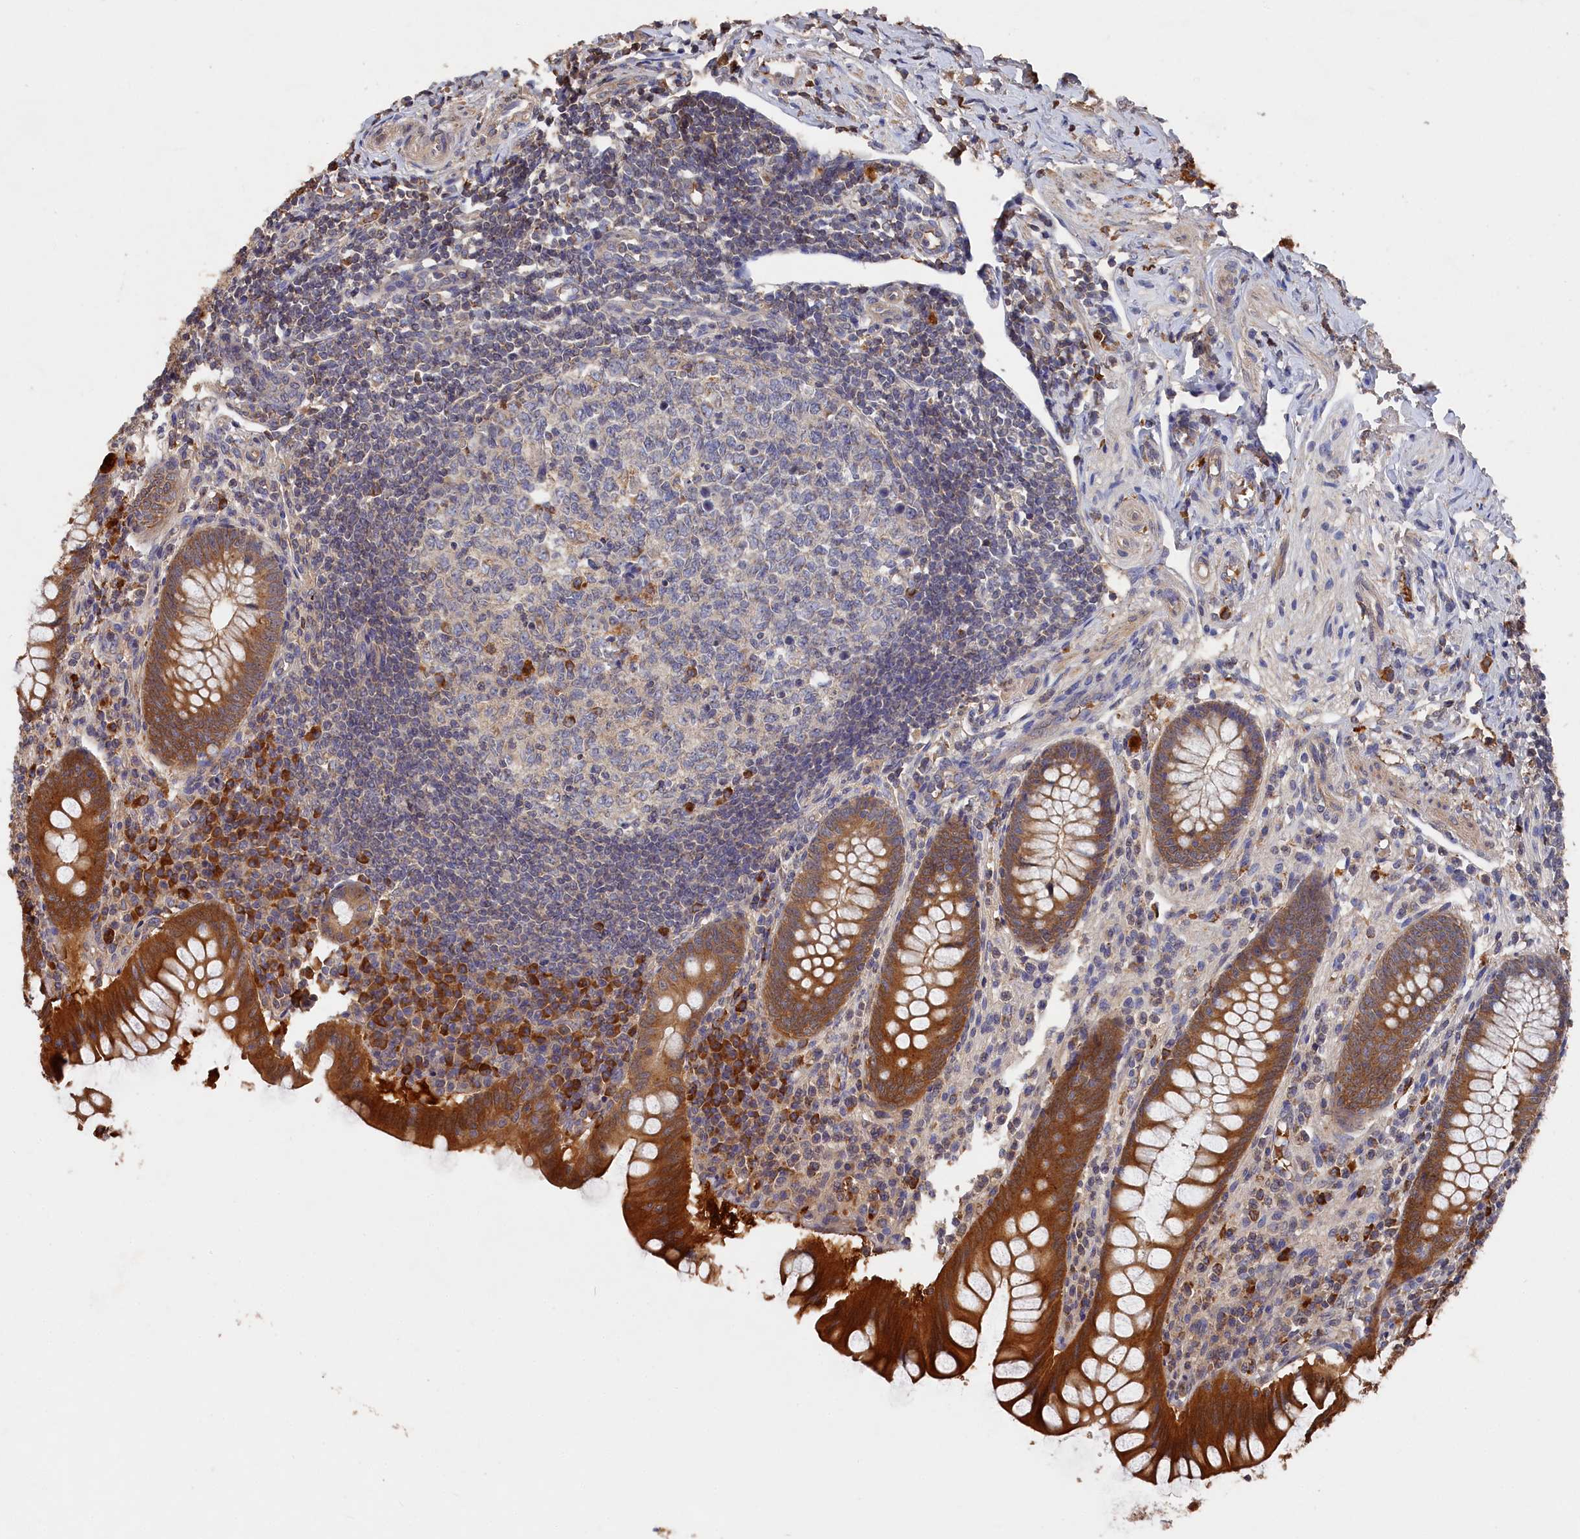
{"staining": {"intensity": "strong", "quantity": ">75%", "location": "cytoplasmic/membranous"}, "tissue": "appendix", "cell_type": "Glandular cells", "image_type": "normal", "snomed": [{"axis": "morphology", "description": "Normal tissue, NOS"}, {"axis": "topography", "description": "Appendix"}], "caption": "Human appendix stained with a brown dye demonstrates strong cytoplasmic/membranous positive positivity in approximately >75% of glandular cells.", "gene": "DHRS11", "patient": {"sex": "female", "age": 33}}